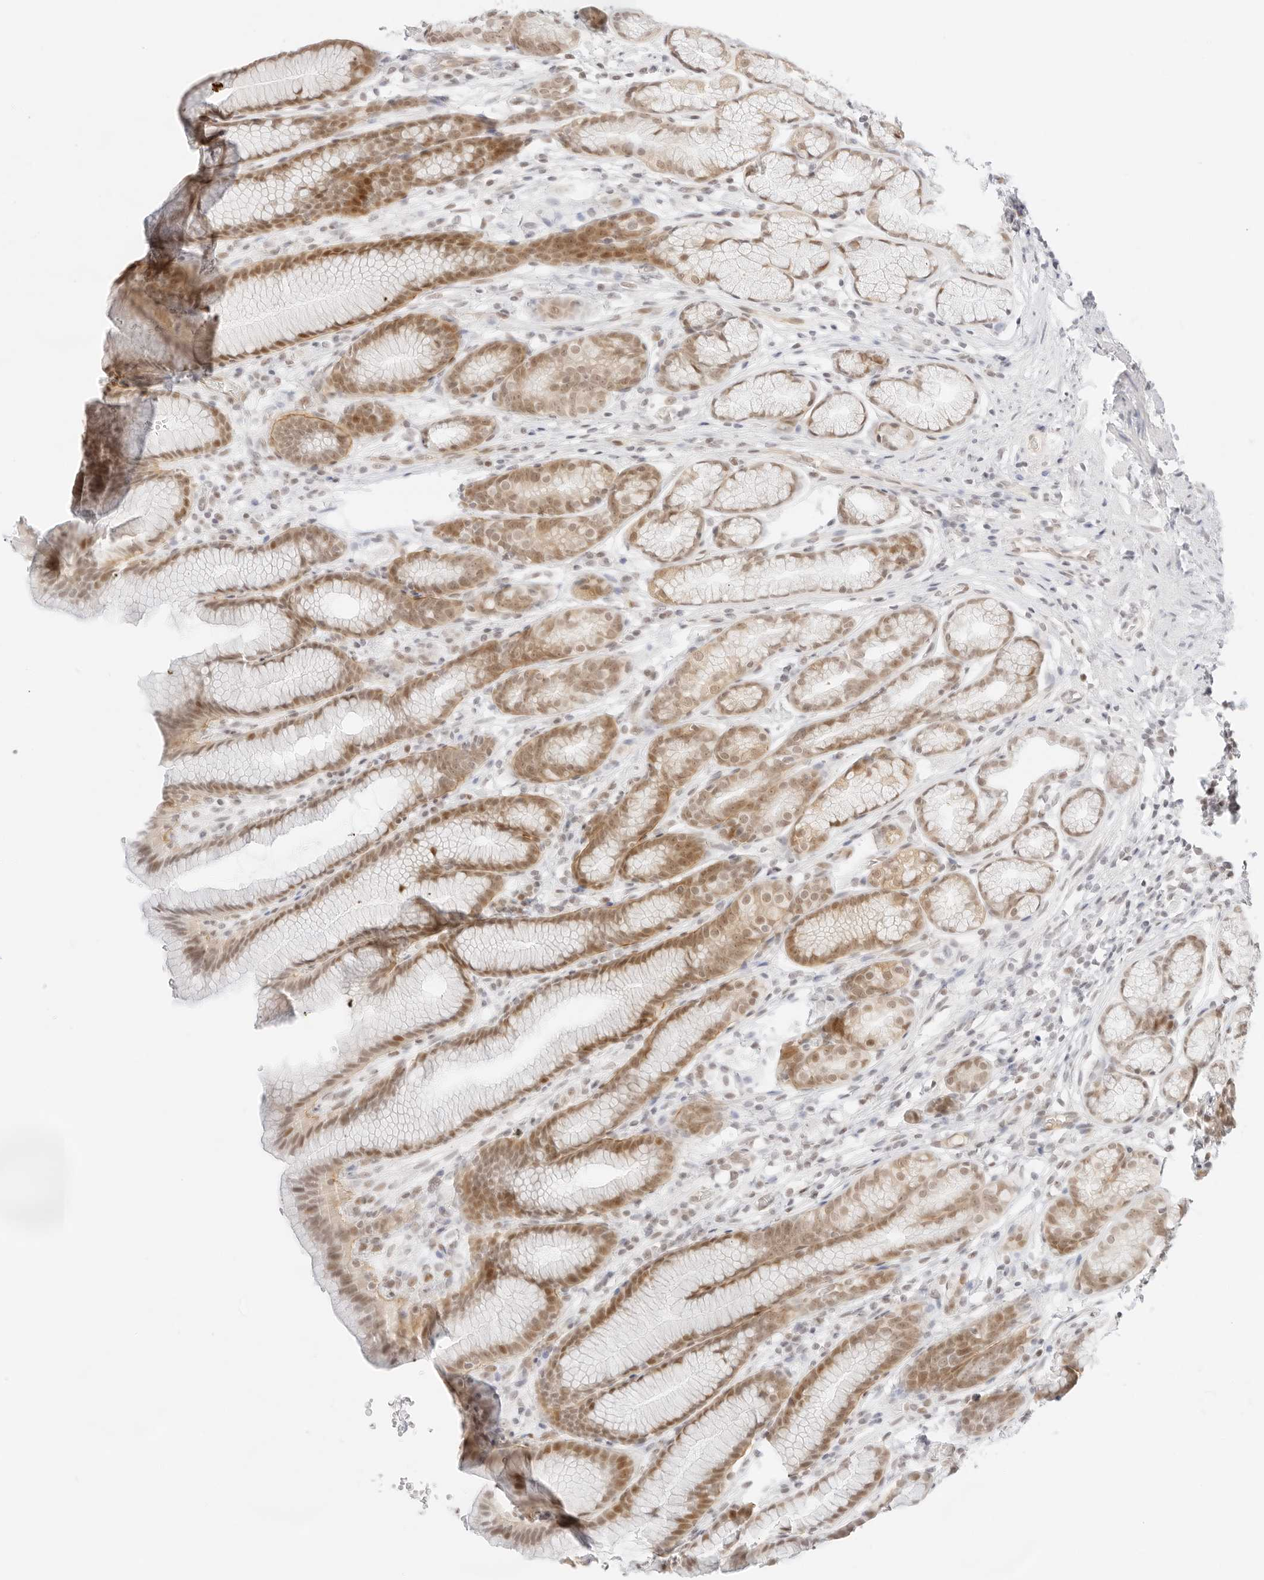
{"staining": {"intensity": "moderate", "quantity": ">75%", "location": "cytoplasmic/membranous,nuclear"}, "tissue": "stomach", "cell_type": "Glandular cells", "image_type": "normal", "snomed": [{"axis": "morphology", "description": "Normal tissue, NOS"}, {"axis": "topography", "description": "Stomach"}], "caption": "DAB immunohistochemical staining of normal stomach displays moderate cytoplasmic/membranous,nuclear protein positivity in about >75% of glandular cells.", "gene": "ITGA6", "patient": {"sex": "male", "age": 42}}